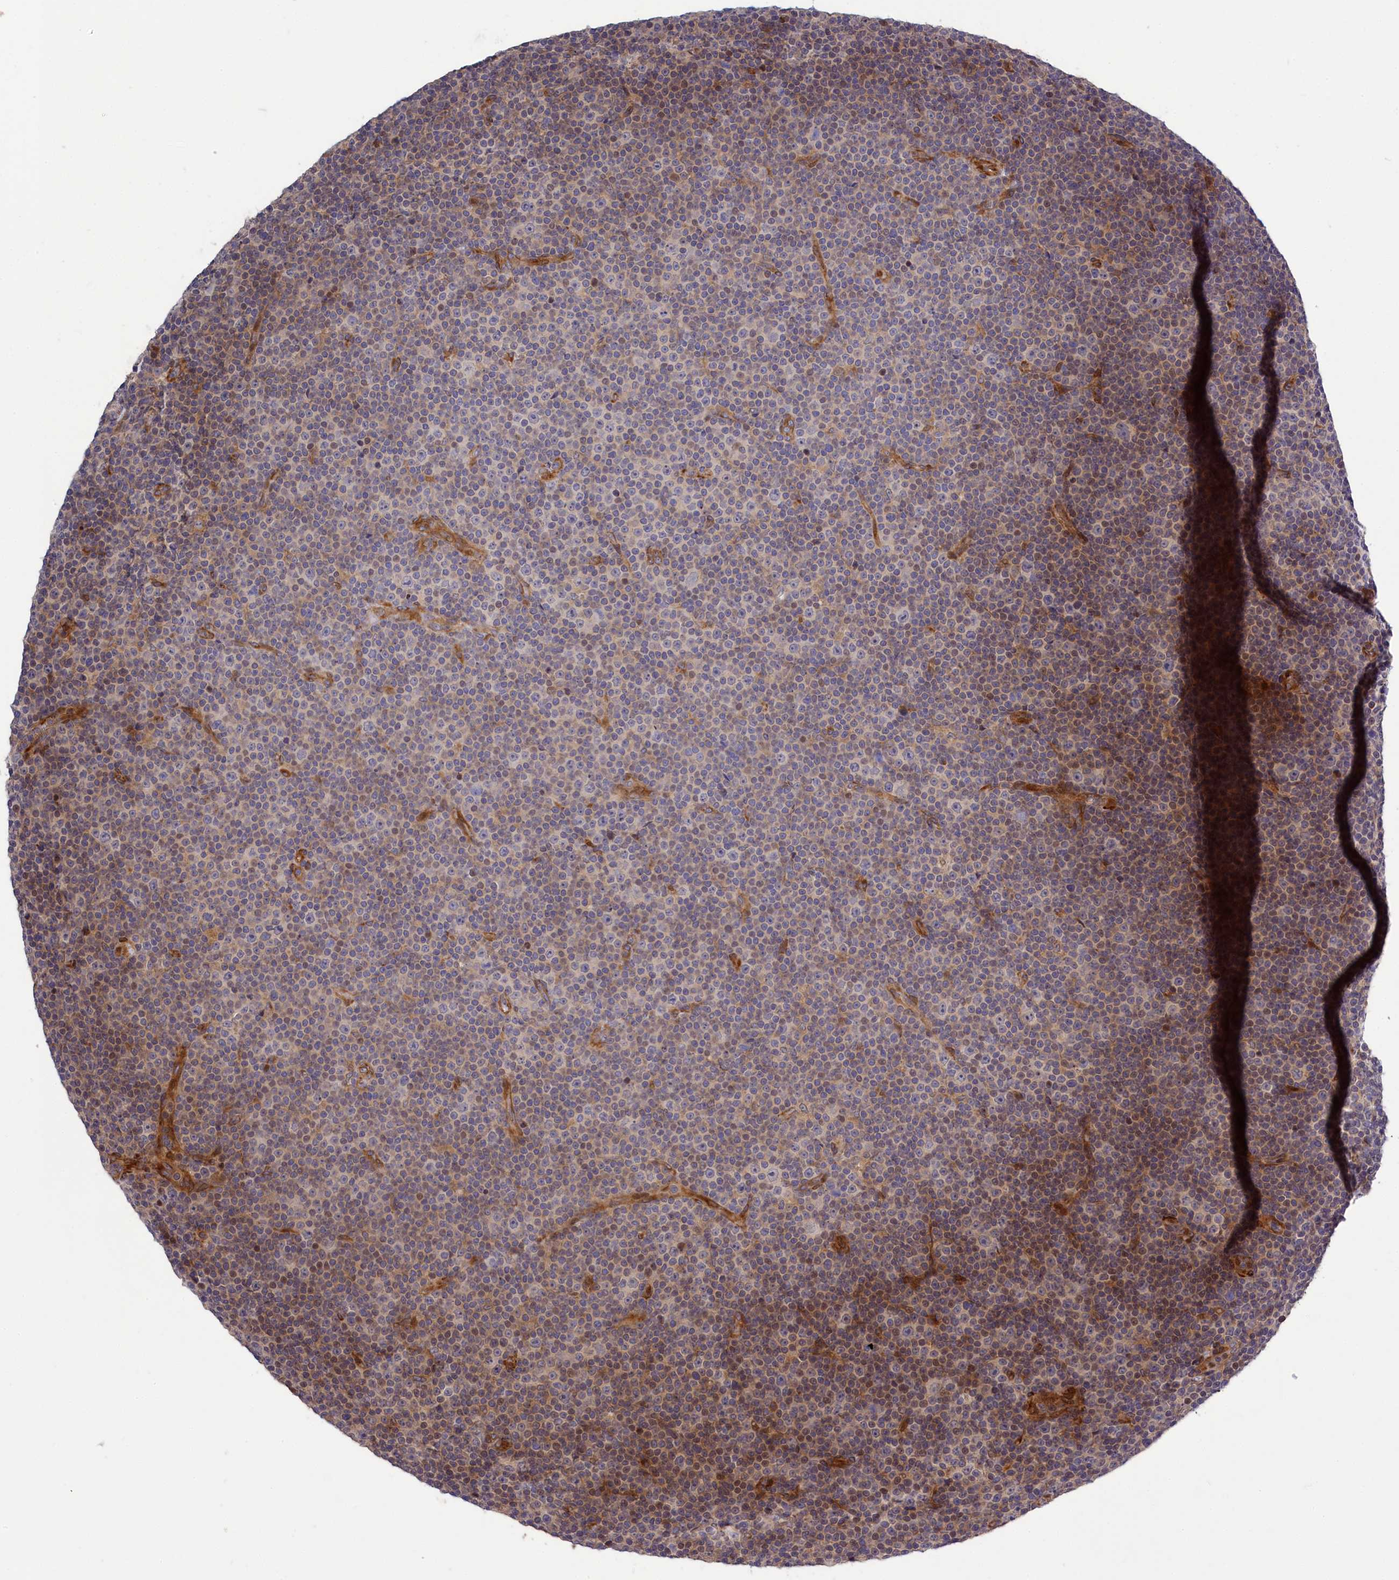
{"staining": {"intensity": "moderate", "quantity": "<25%", "location": "nuclear"}, "tissue": "lymphoma", "cell_type": "Tumor cells", "image_type": "cancer", "snomed": [{"axis": "morphology", "description": "Malignant lymphoma, non-Hodgkin's type, Low grade"}, {"axis": "topography", "description": "Lymph node"}], "caption": "This histopathology image exhibits immunohistochemistry staining of malignant lymphoma, non-Hodgkin's type (low-grade), with low moderate nuclear expression in about <25% of tumor cells.", "gene": "DDX60L", "patient": {"sex": "female", "age": 67}}